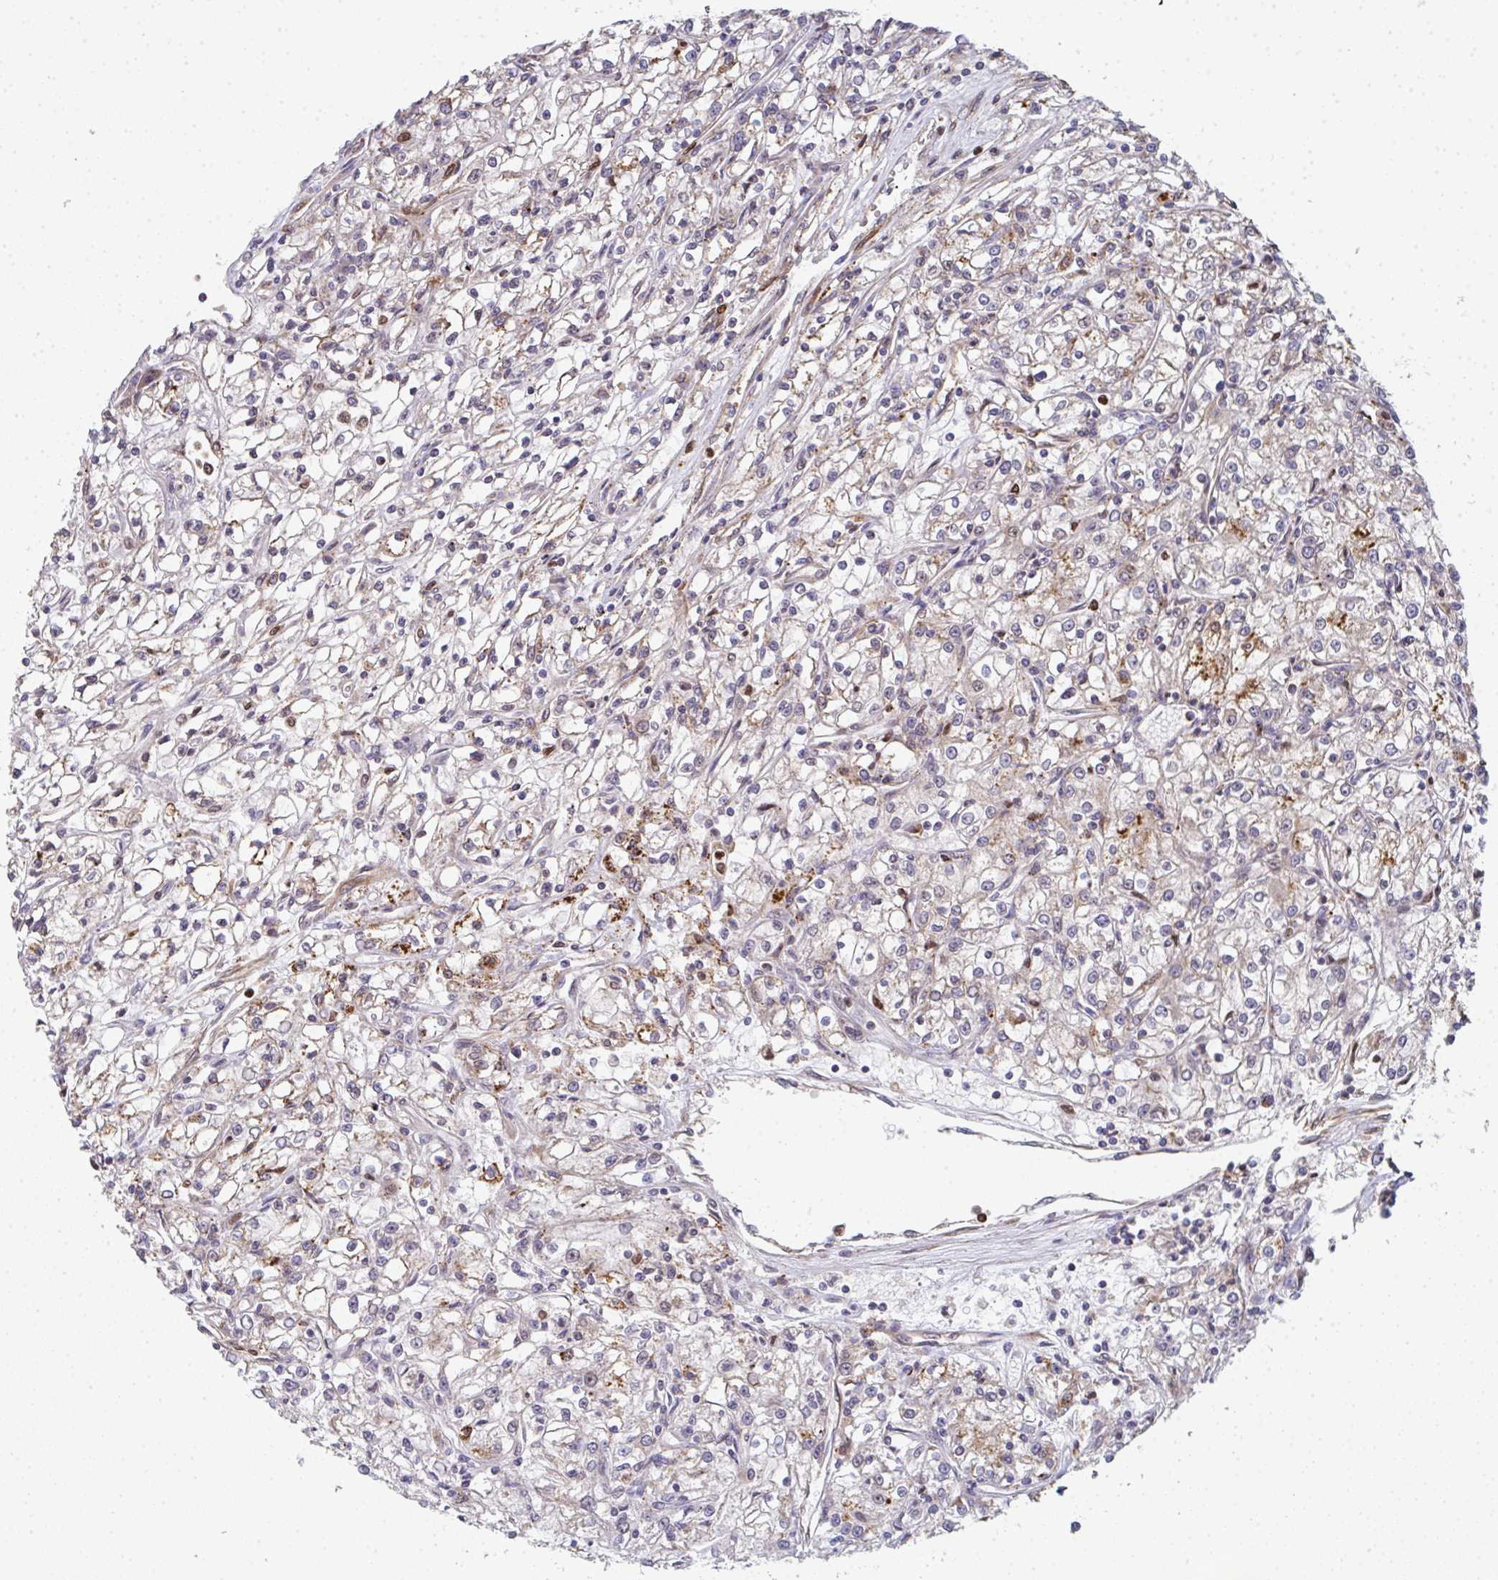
{"staining": {"intensity": "moderate", "quantity": "<25%", "location": "cytoplasmic/membranous"}, "tissue": "renal cancer", "cell_type": "Tumor cells", "image_type": "cancer", "snomed": [{"axis": "morphology", "description": "Adenocarcinoma, NOS"}, {"axis": "topography", "description": "Kidney"}], "caption": "Immunohistochemistry staining of renal cancer (adenocarcinoma), which reveals low levels of moderate cytoplasmic/membranous positivity in about <25% of tumor cells indicating moderate cytoplasmic/membranous protein expression. The staining was performed using DAB (3,3'-diaminobenzidine) (brown) for protein detection and nuclei were counterstained in hematoxylin (blue).", "gene": "SIMC1", "patient": {"sex": "female", "age": 59}}